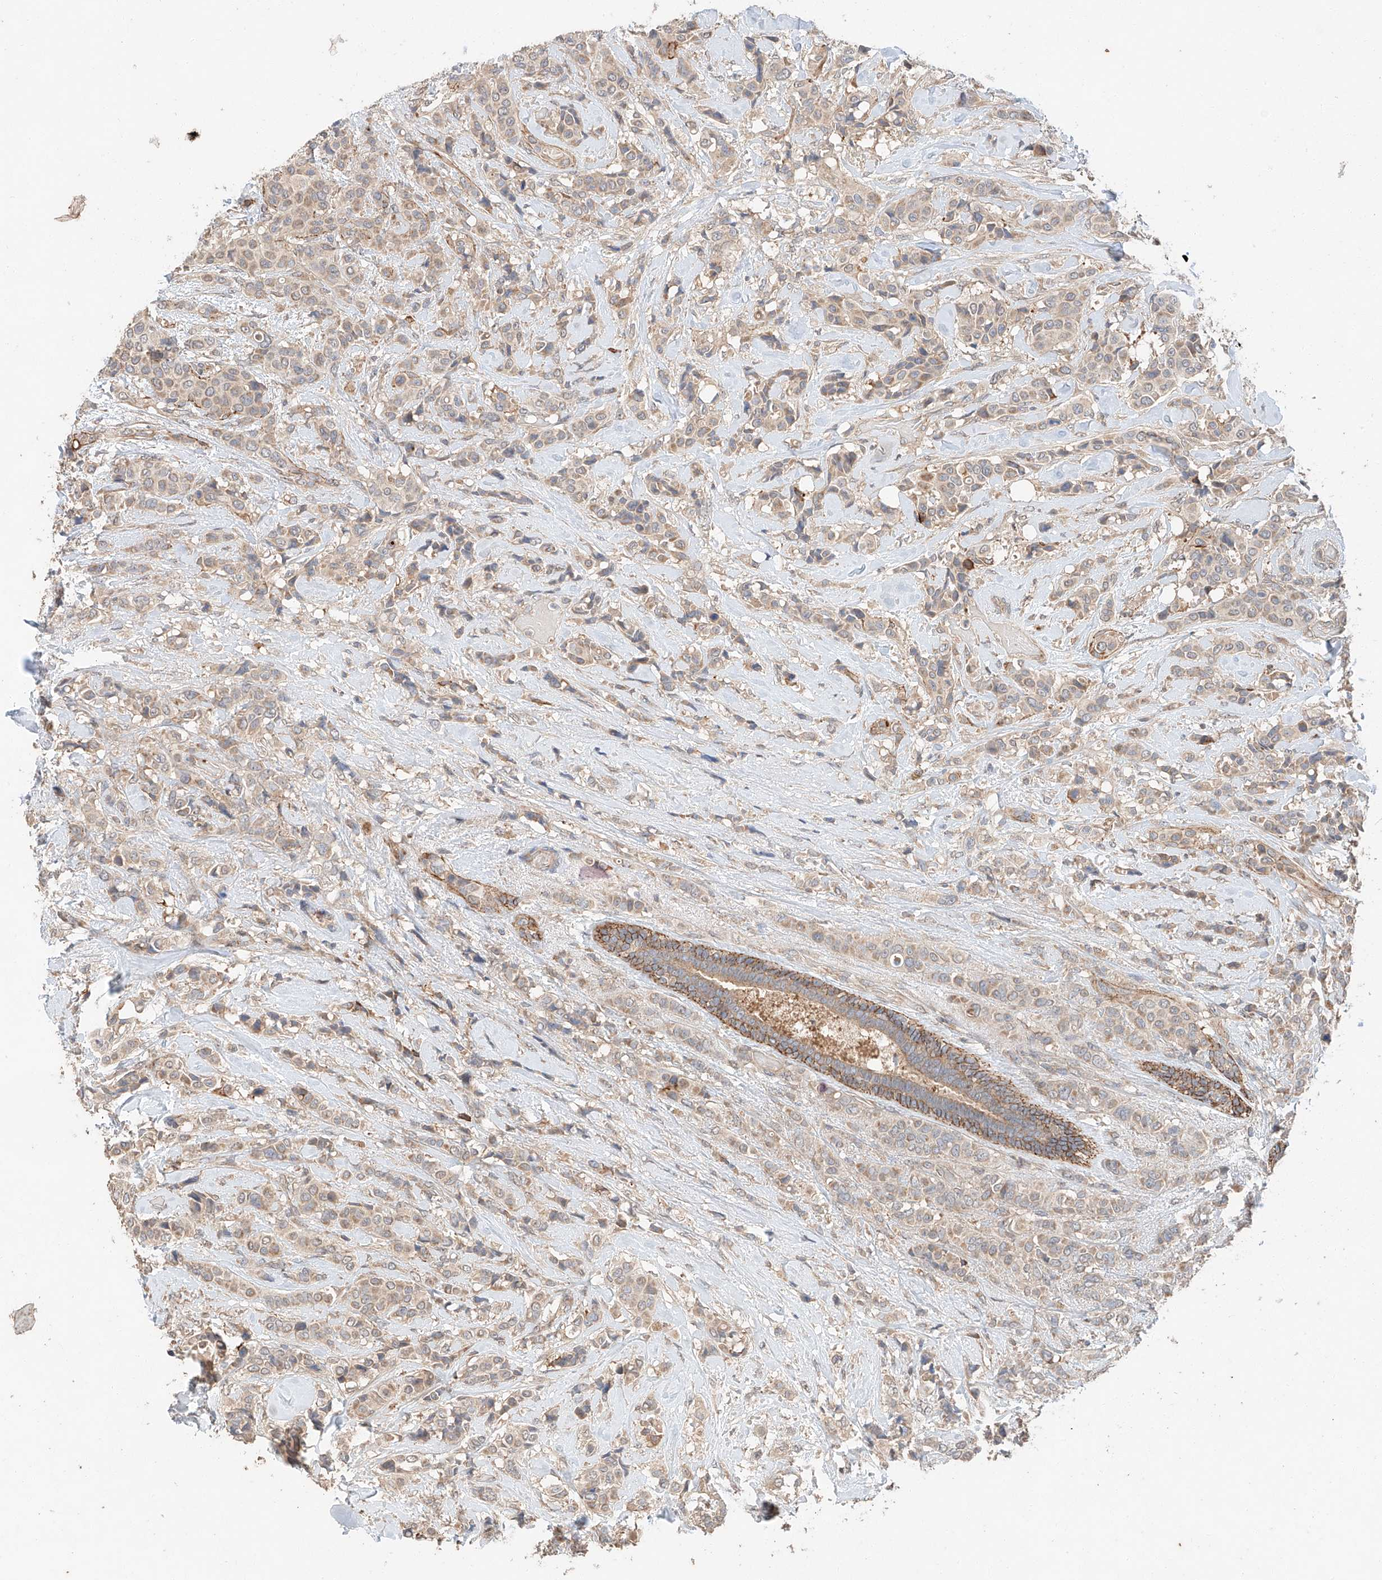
{"staining": {"intensity": "weak", "quantity": ">75%", "location": "cytoplasmic/membranous"}, "tissue": "breast cancer", "cell_type": "Tumor cells", "image_type": "cancer", "snomed": [{"axis": "morphology", "description": "Lobular carcinoma"}, {"axis": "topography", "description": "Breast"}], "caption": "Breast cancer stained for a protein (brown) demonstrates weak cytoplasmic/membranous positive expression in approximately >75% of tumor cells.", "gene": "XPNPEP1", "patient": {"sex": "female", "age": 51}}